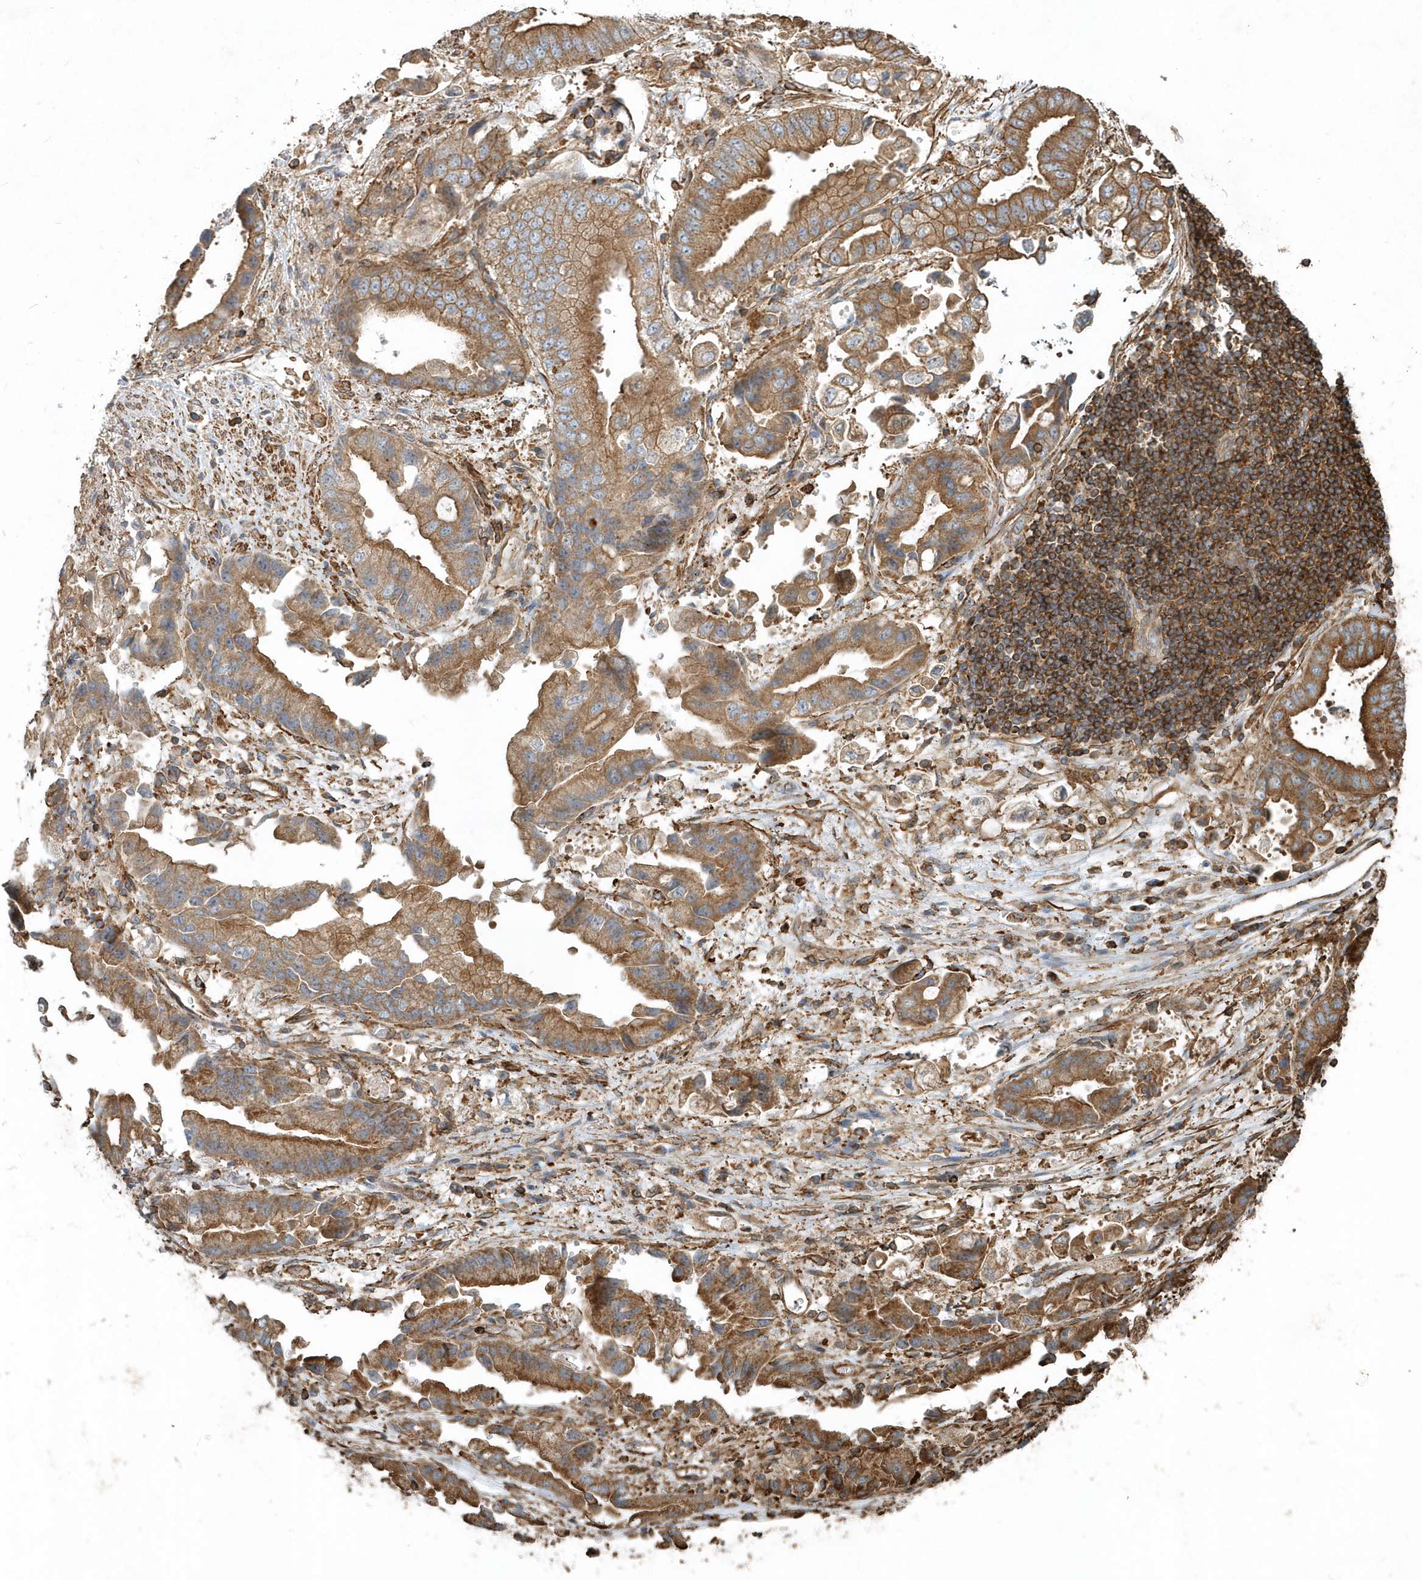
{"staining": {"intensity": "moderate", "quantity": ">75%", "location": "cytoplasmic/membranous"}, "tissue": "stomach cancer", "cell_type": "Tumor cells", "image_type": "cancer", "snomed": [{"axis": "morphology", "description": "Adenocarcinoma, NOS"}, {"axis": "topography", "description": "Stomach"}], "caption": "Approximately >75% of tumor cells in human stomach adenocarcinoma exhibit moderate cytoplasmic/membranous protein staining as visualized by brown immunohistochemical staining.", "gene": "MMUT", "patient": {"sex": "male", "age": 62}}